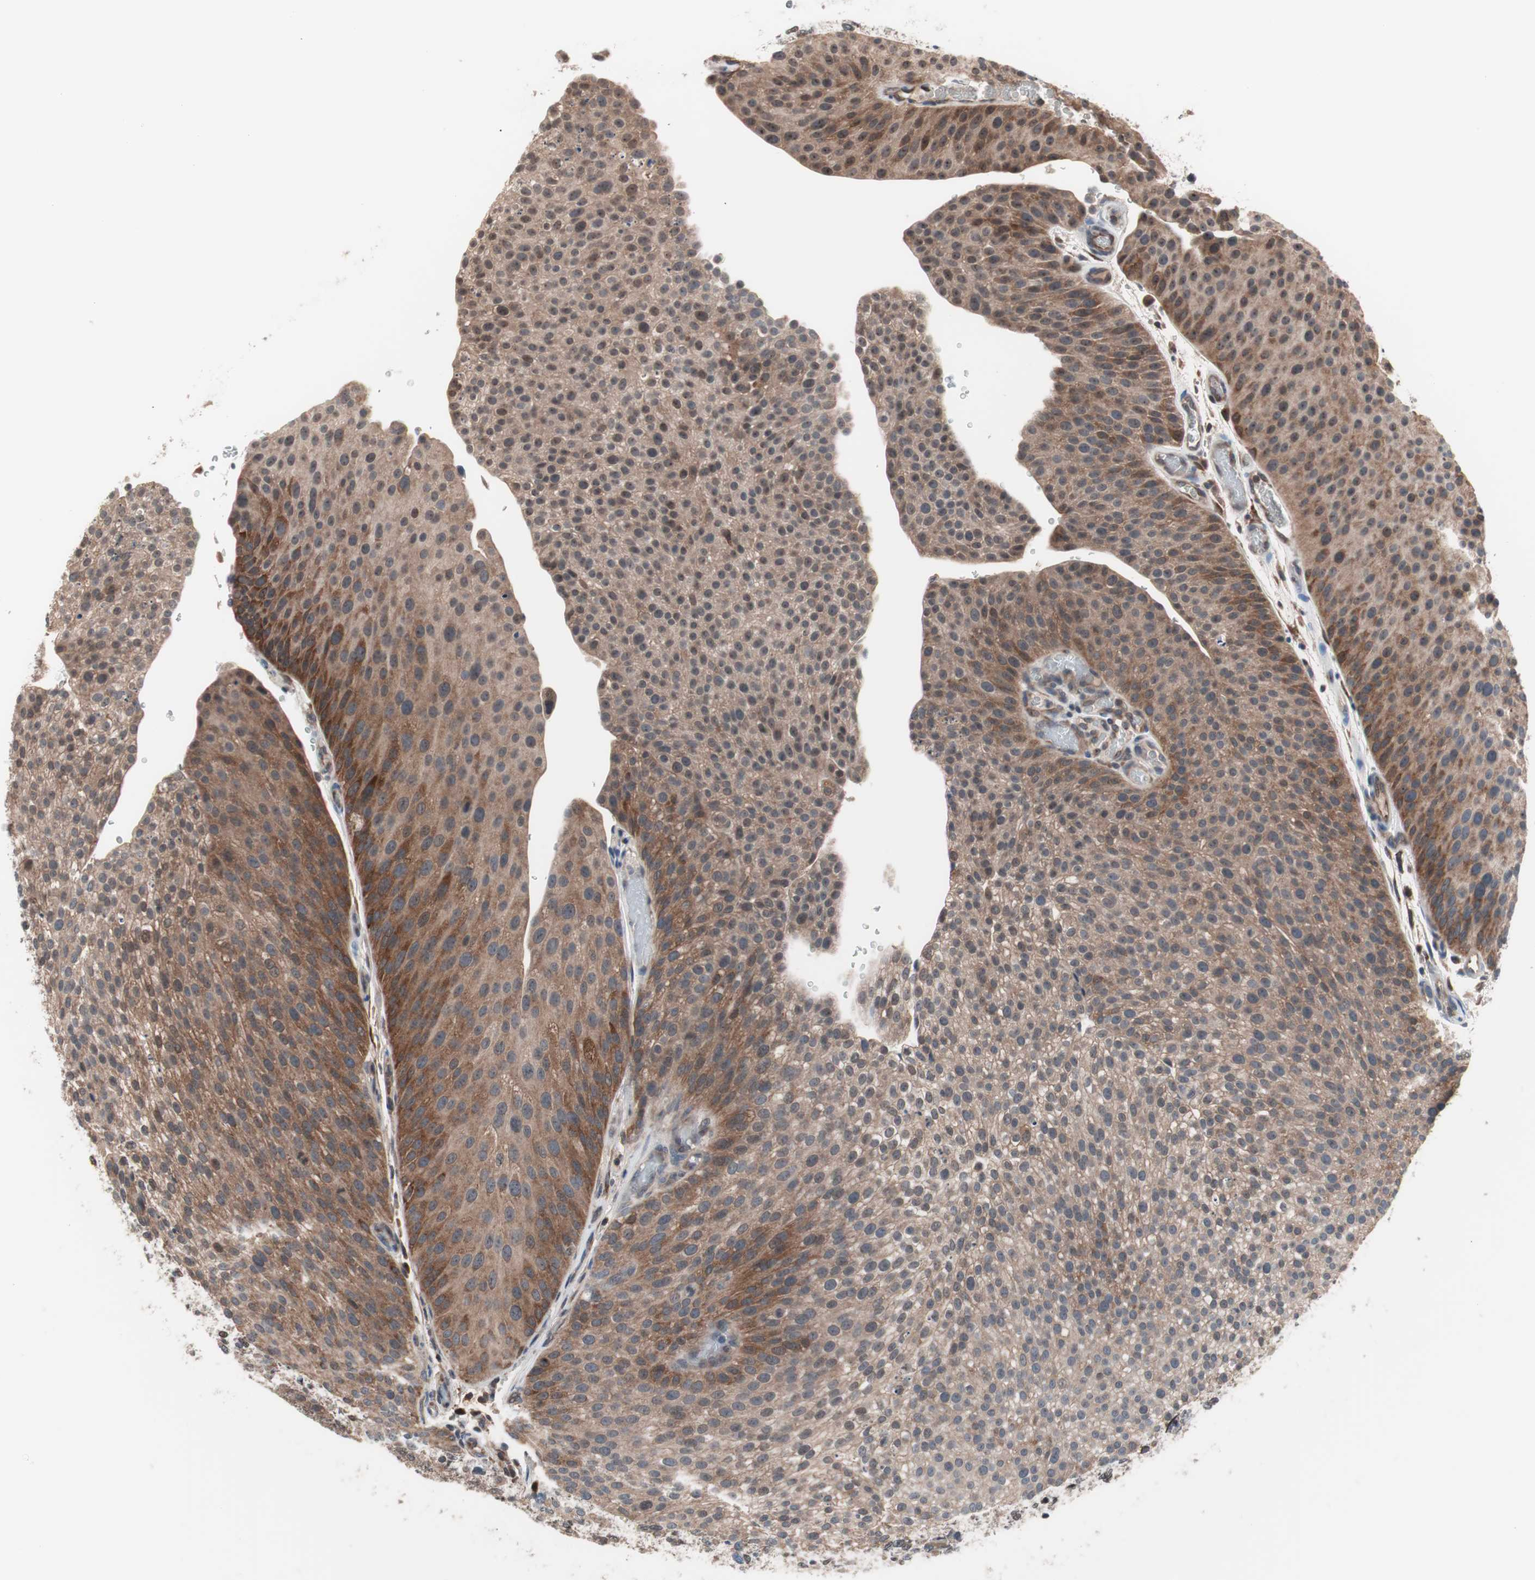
{"staining": {"intensity": "weak", "quantity": "25%-75%", "location": "cytoplasmic/membranous,nuclear"}, "tissue": "urothelial cancer", "cell_type": "Tumor cells", "image_type": "cancer", "snomed": [{"axis": "morphology", "description": "Urothelial carcinoma, Low grade"}, {"axis": "topography", "description": "Smooth muscle"}, {"axis": "topography", "description": "Urinary bladder"}], "caption": "An immunohistochemistry histopathology image of neoplastic tissue is shown. Protein staining in brown labels weak cytoplasmic/membranous and nuclear positivity in low-grade urothelial carcinoma within tumor cells.", "gene": "IRS1", "patient": {"sex": "male", "age": 60}}